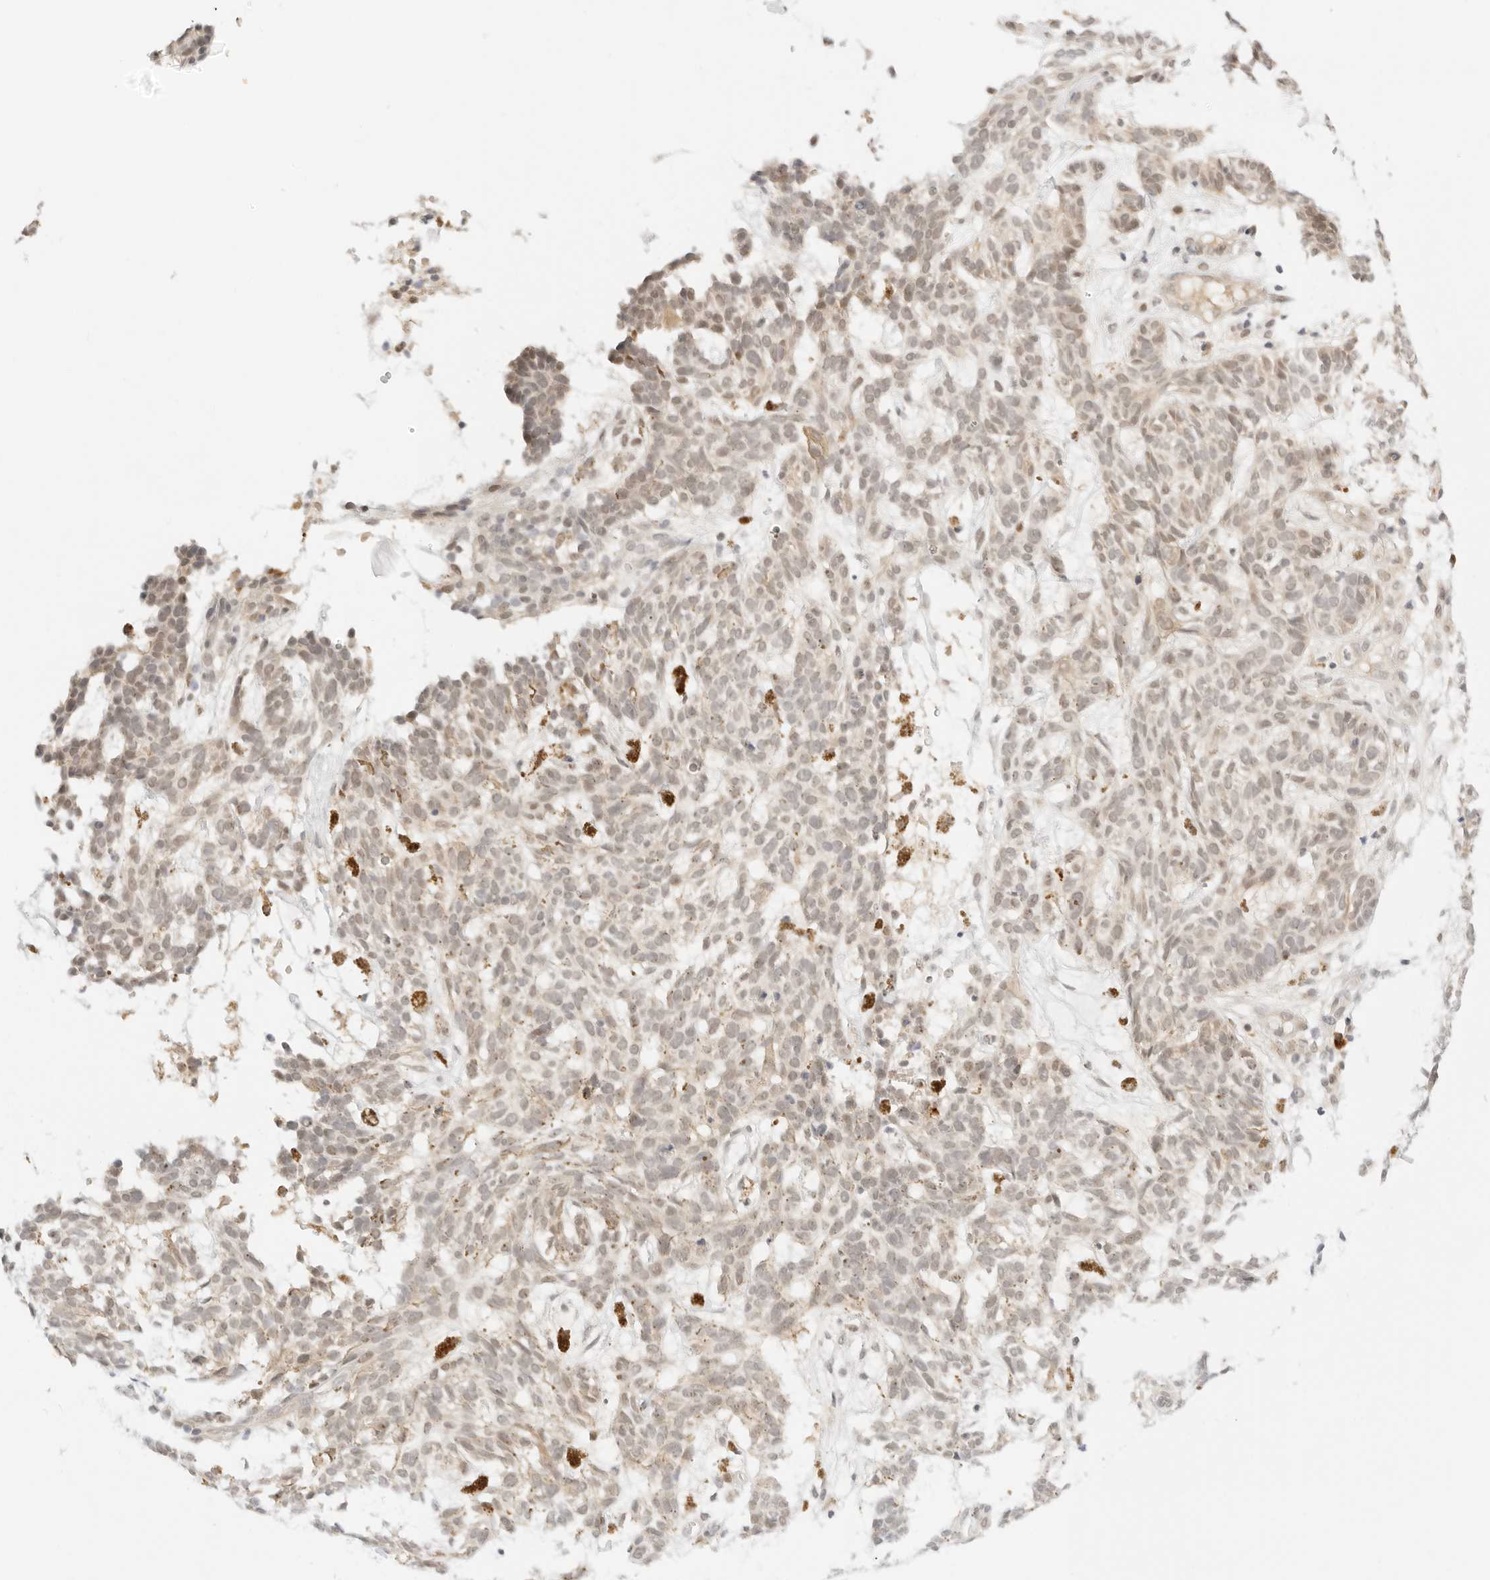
{"staining": {"intensity": "negative", "quantity": "none", "location": "none"}, "tissue": "skin cancer", "cell_type": "Tumor cells", "image_type": "cancer", "snomed": [{"axis": "morphology", "description": "Basal cell carcinoma"}, {"axis": "topography", "description": "Skin"}], "caption": "Human skin cancer stained for a protein using immunohistochemistry (IHC) reveals no expression in tumor cells.", "gene": "POLR3C", "patient": {"sex": "male", "age": 85}}